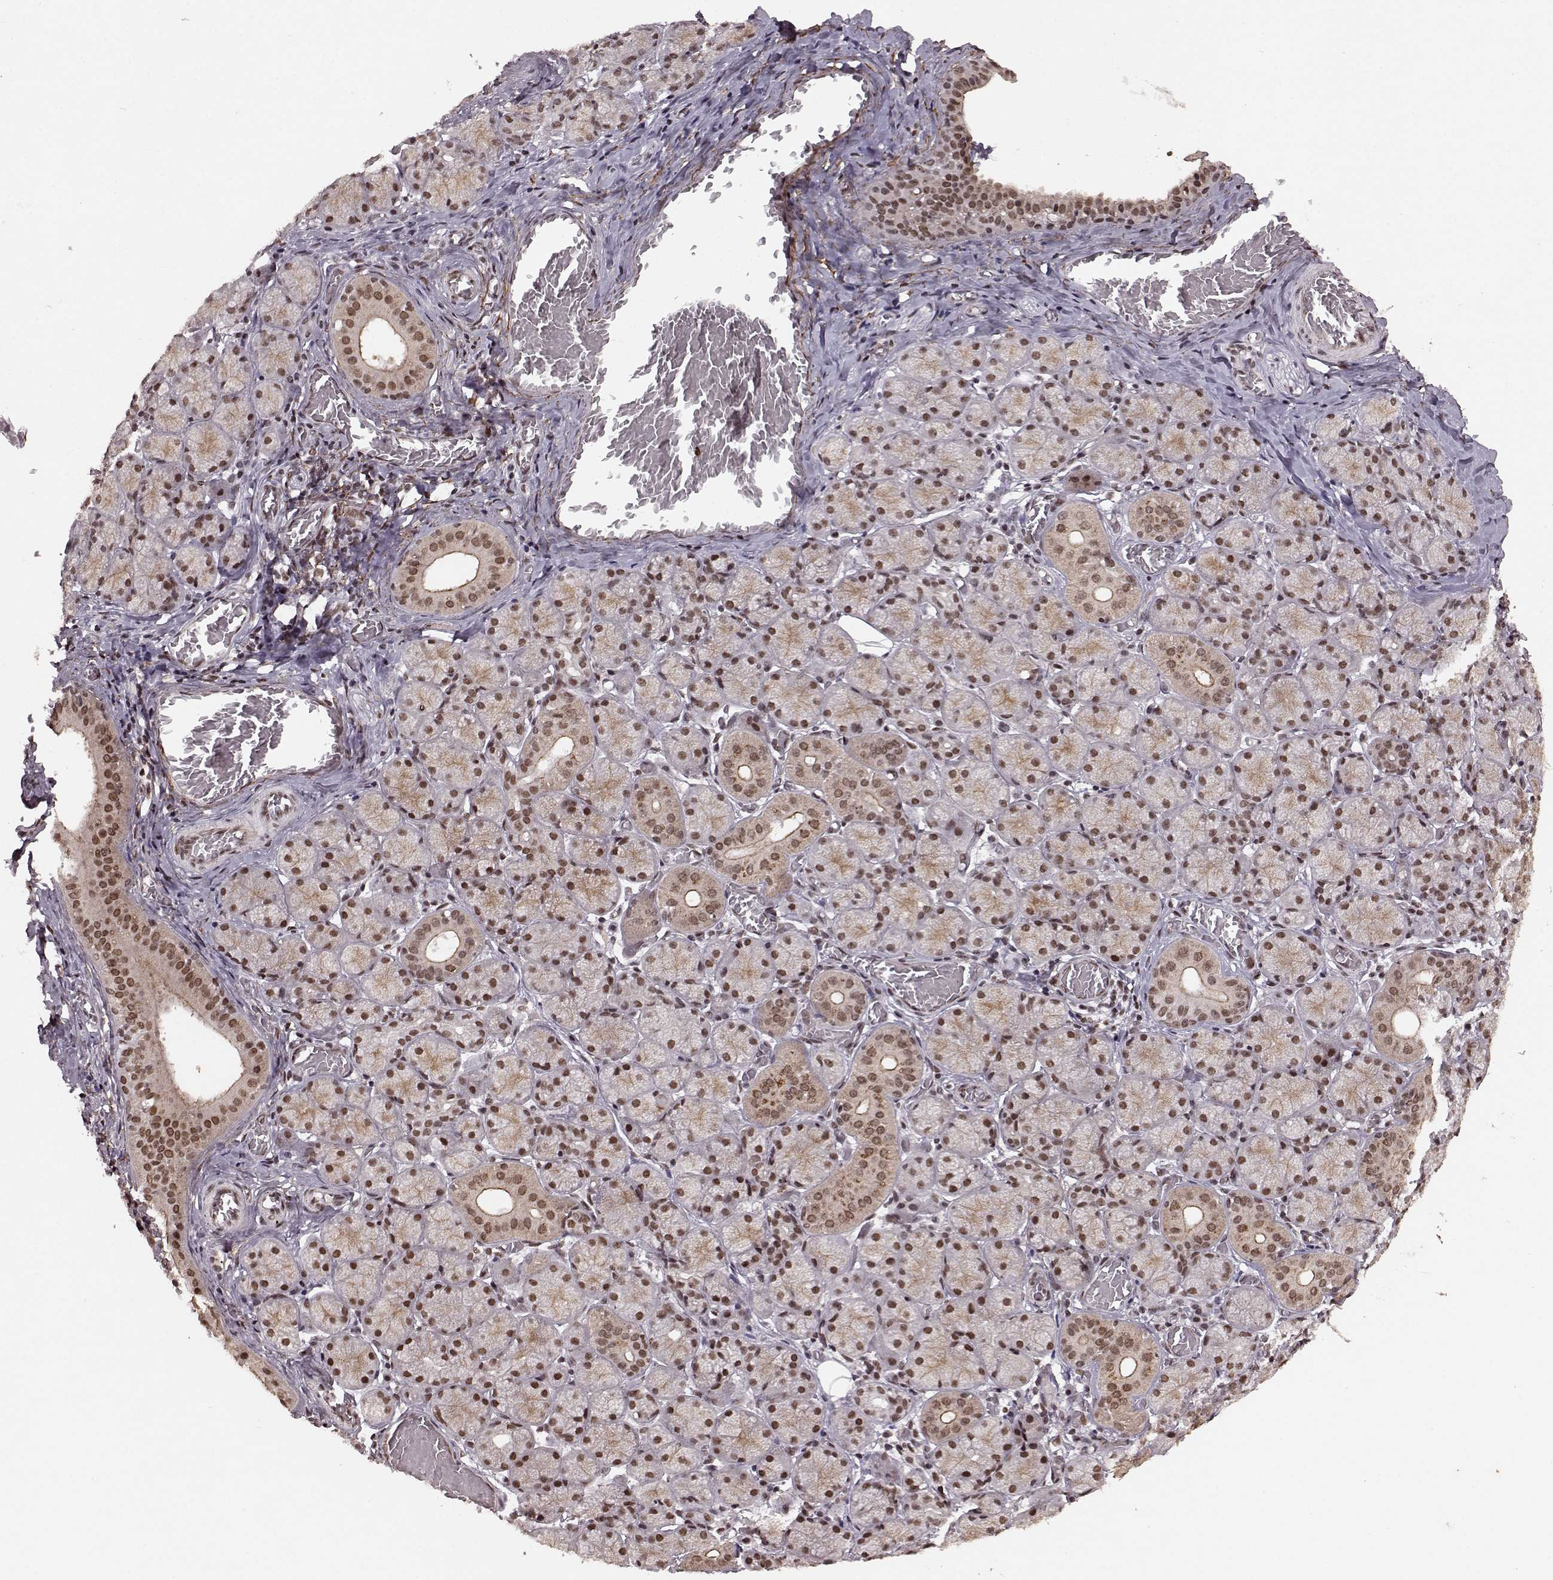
{"staining": {"intensity": "moderate", "quantity": ">75%", "location": "nuclear"}, "tissue": "salivary gland", "cell_type": "Glandular cells", "image_type": "normal", "snomed": [{"axis": "morphology", "description": "Normal tissue, NOS"}, {"axis": "topography", "description": "Salivary gland"}, {"axis": "topography", "description": "Peripheral nerve tissue"}], "caption": "Immunohistochemical staining of benign salivary gland displays moderate nuclear protein positivity in approximately >75% of glandular cells.", "gene": "RRAGD", "patient": {"sex": "female", "age": 24}}